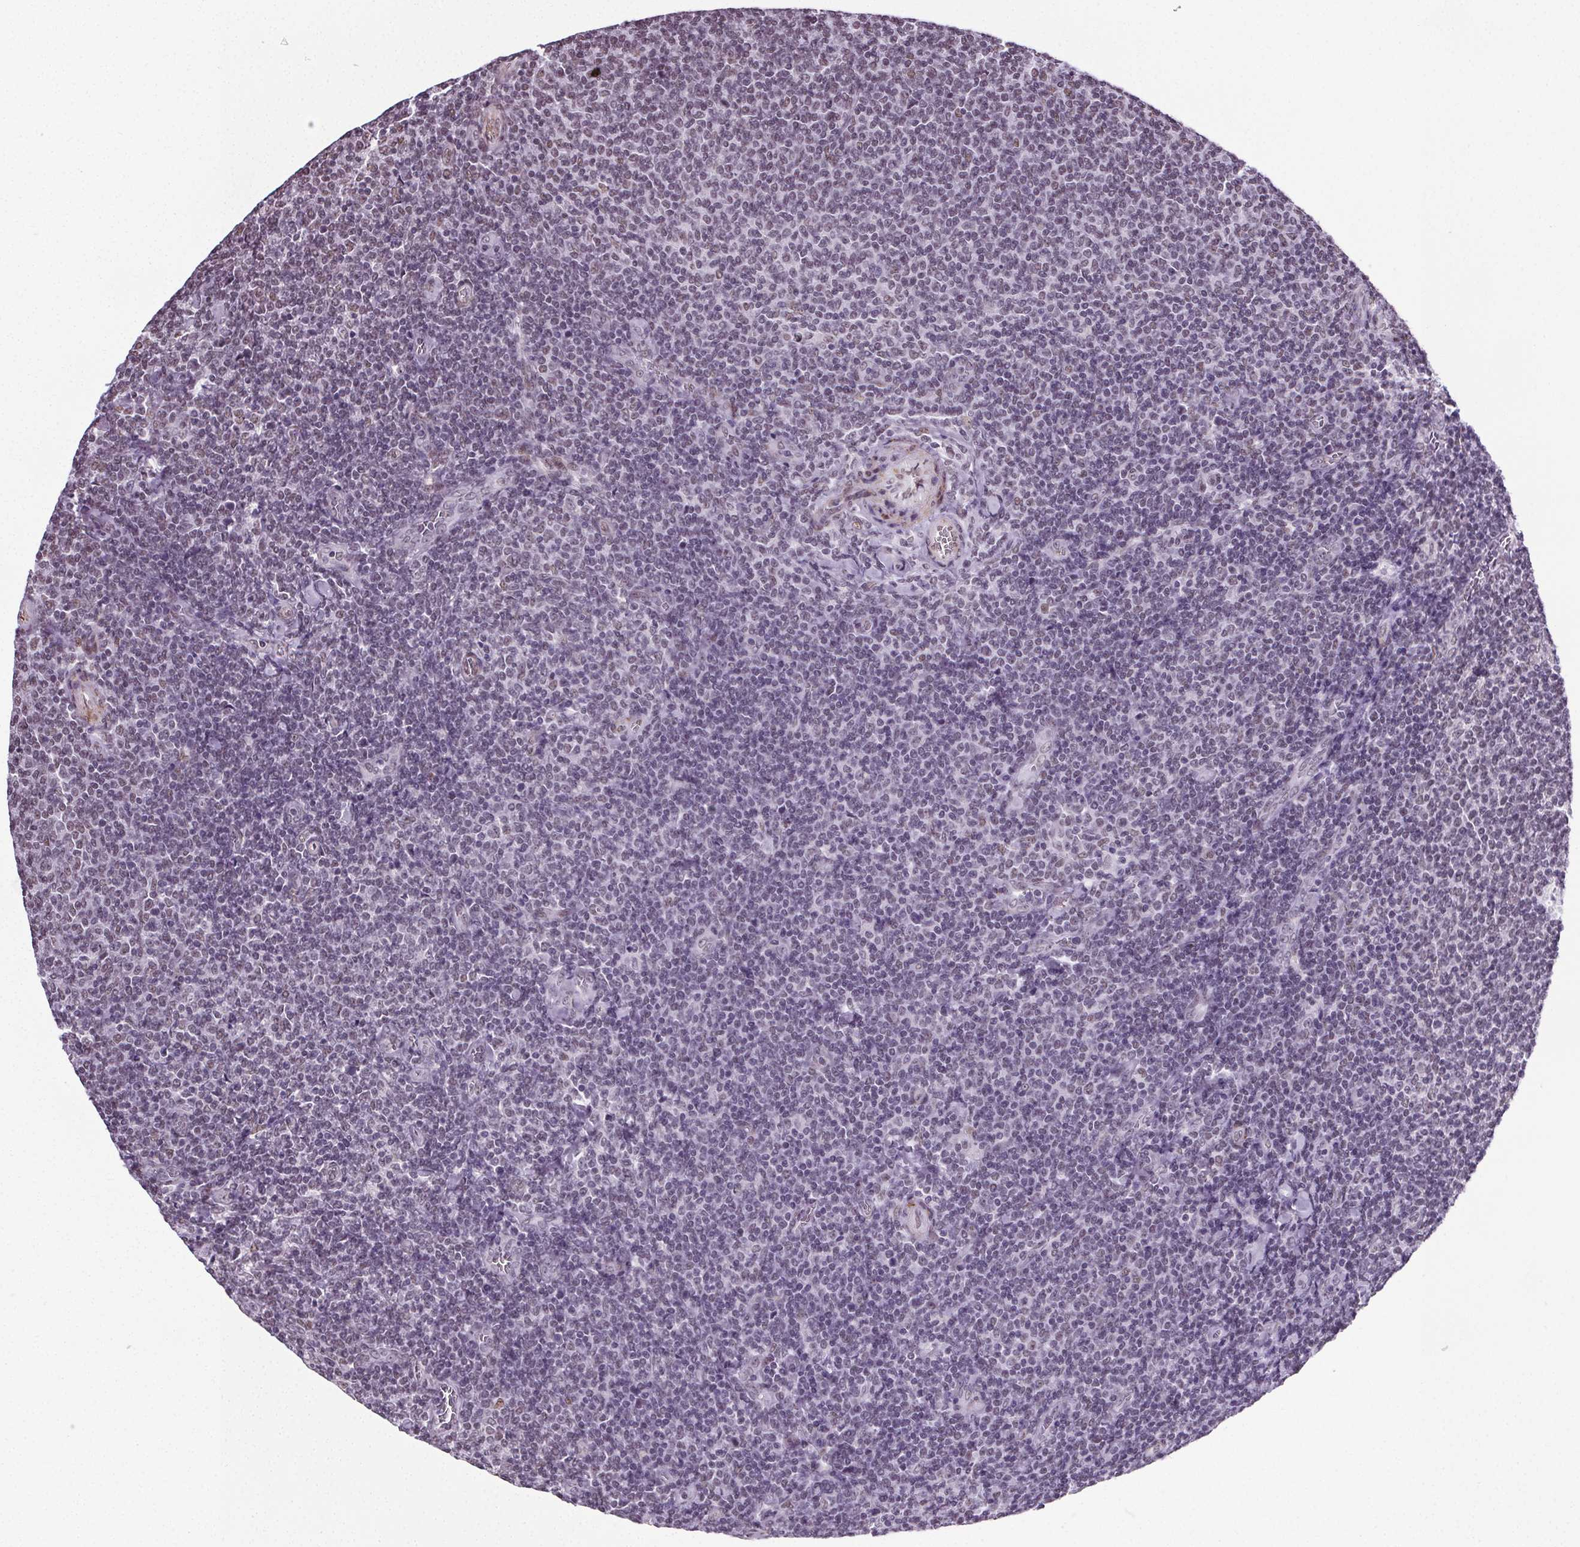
{"staining": {"intensity": "weak", "quantity": "<25%", "location": "nuclear"}, "tissue": "lymphoma", "cell_type": "Tumor cells", "image_type": "cancer", "snomed": [{"axis": "morphology", "description": "Malignant lymphoma, non-Hodgkin's type, Low grade"}, {"axis": "topography", "description": "Lymph node"}], "caption": "The immunohistochemistry photomicrograph has no significant expression in tumor cells of lymphoma tissue. (Stains: DAB IHC with hematoxylin counter stain, Microscopy: brightfield microscopy at high magnification).", "gene": "GP6", "patient": {"sex": "male", "age": 52}}